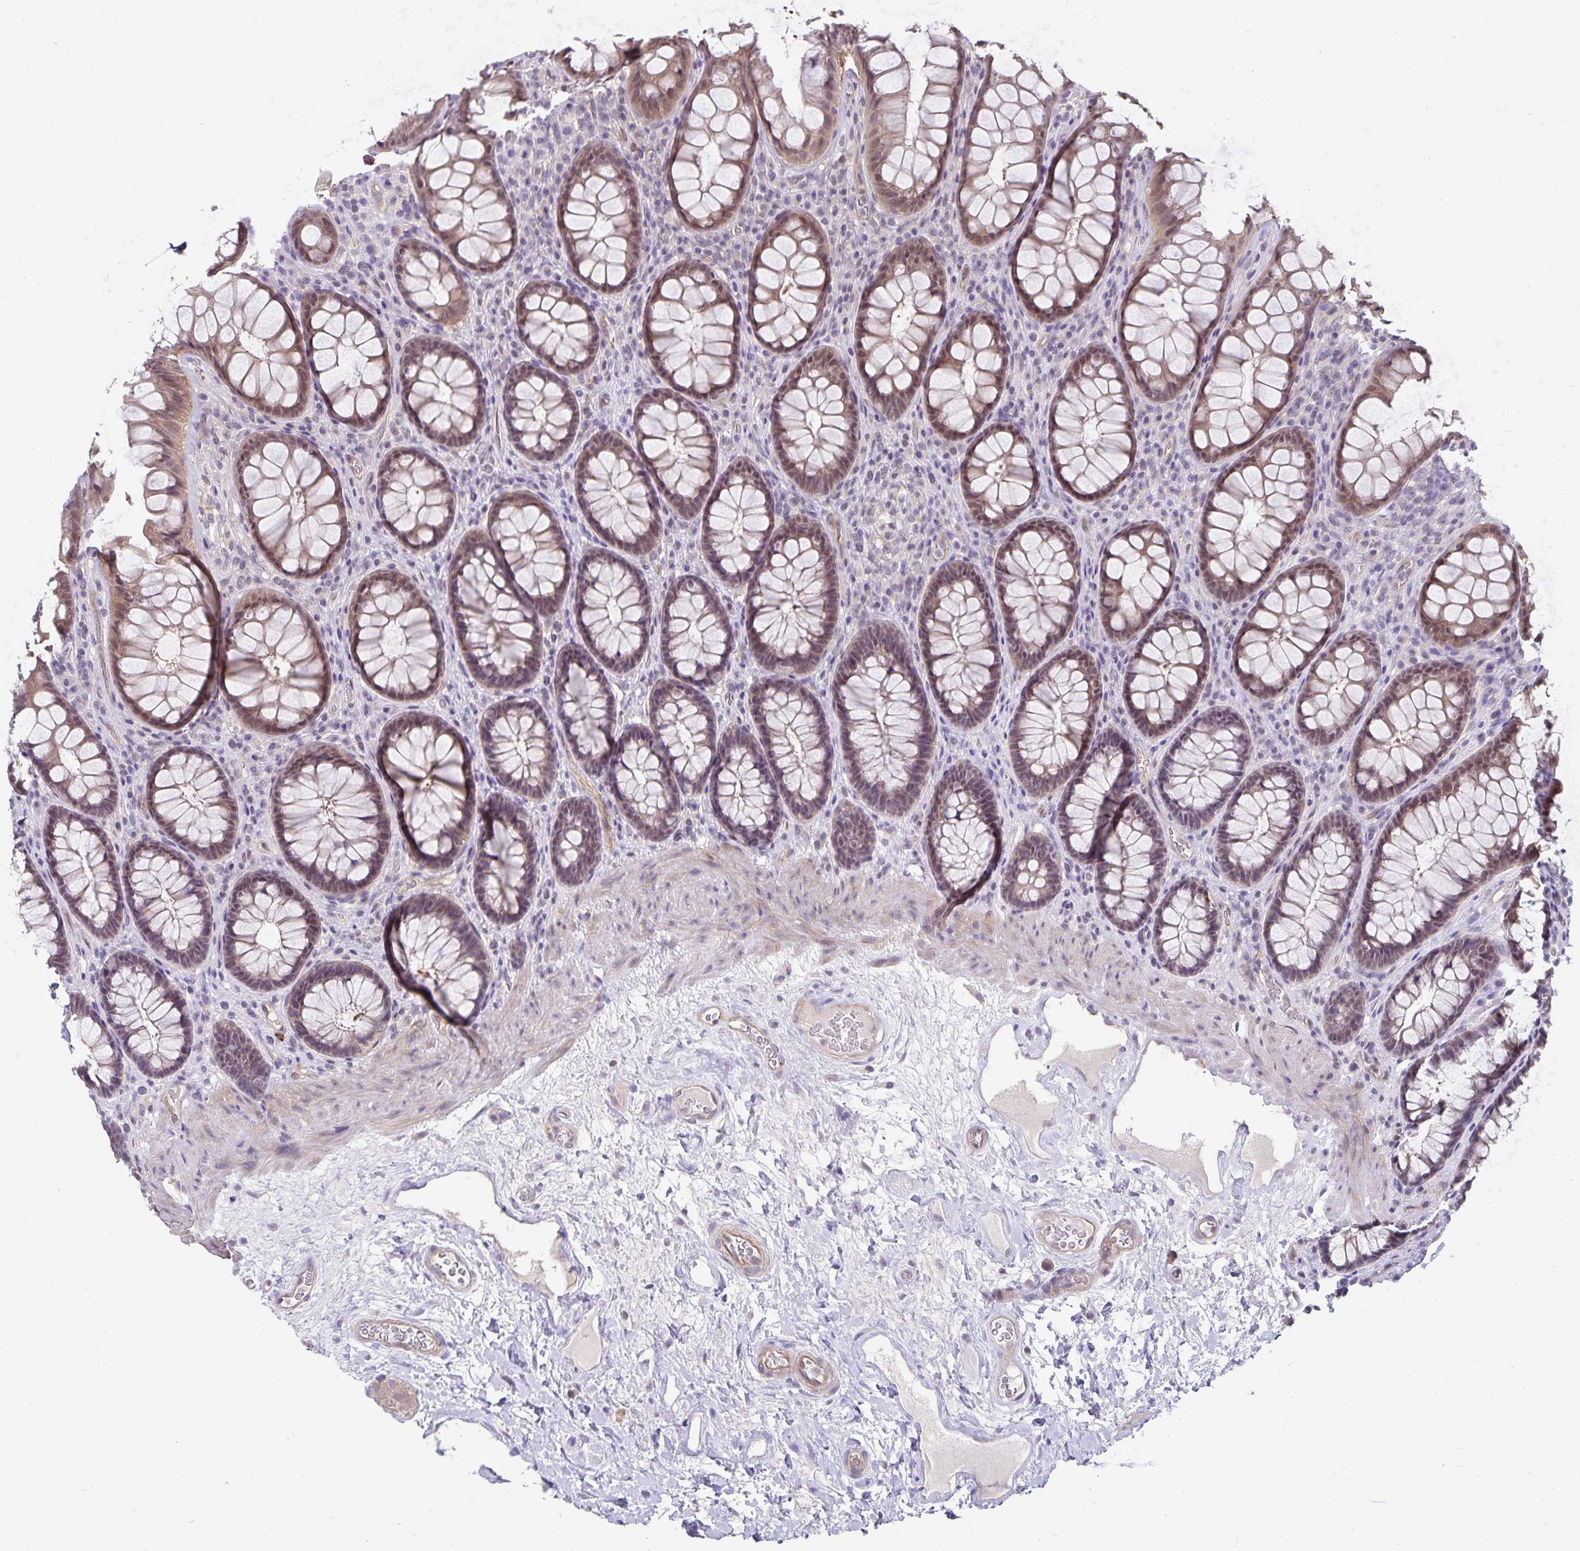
{"staining": {"intensity": "weak", "quantity": ">75%", "location": "cytoplasmic/membranous"}, "tissue": "rectum", "cell_type": "Glandular cells", "image_type": "normal", "snomed": [{"axis": "morphology", "description": "Normal tissue, NOS"}, {"axis": "topography", "description": "Rectum"}], "caption": "Human rectum stained for a protein (brown) reveals weak cytoplasmic/membranous positive positivity in about >75% of glandular cells.", "gene": "CDKN2B", "patient": {"sex": "male", "age": 72}}